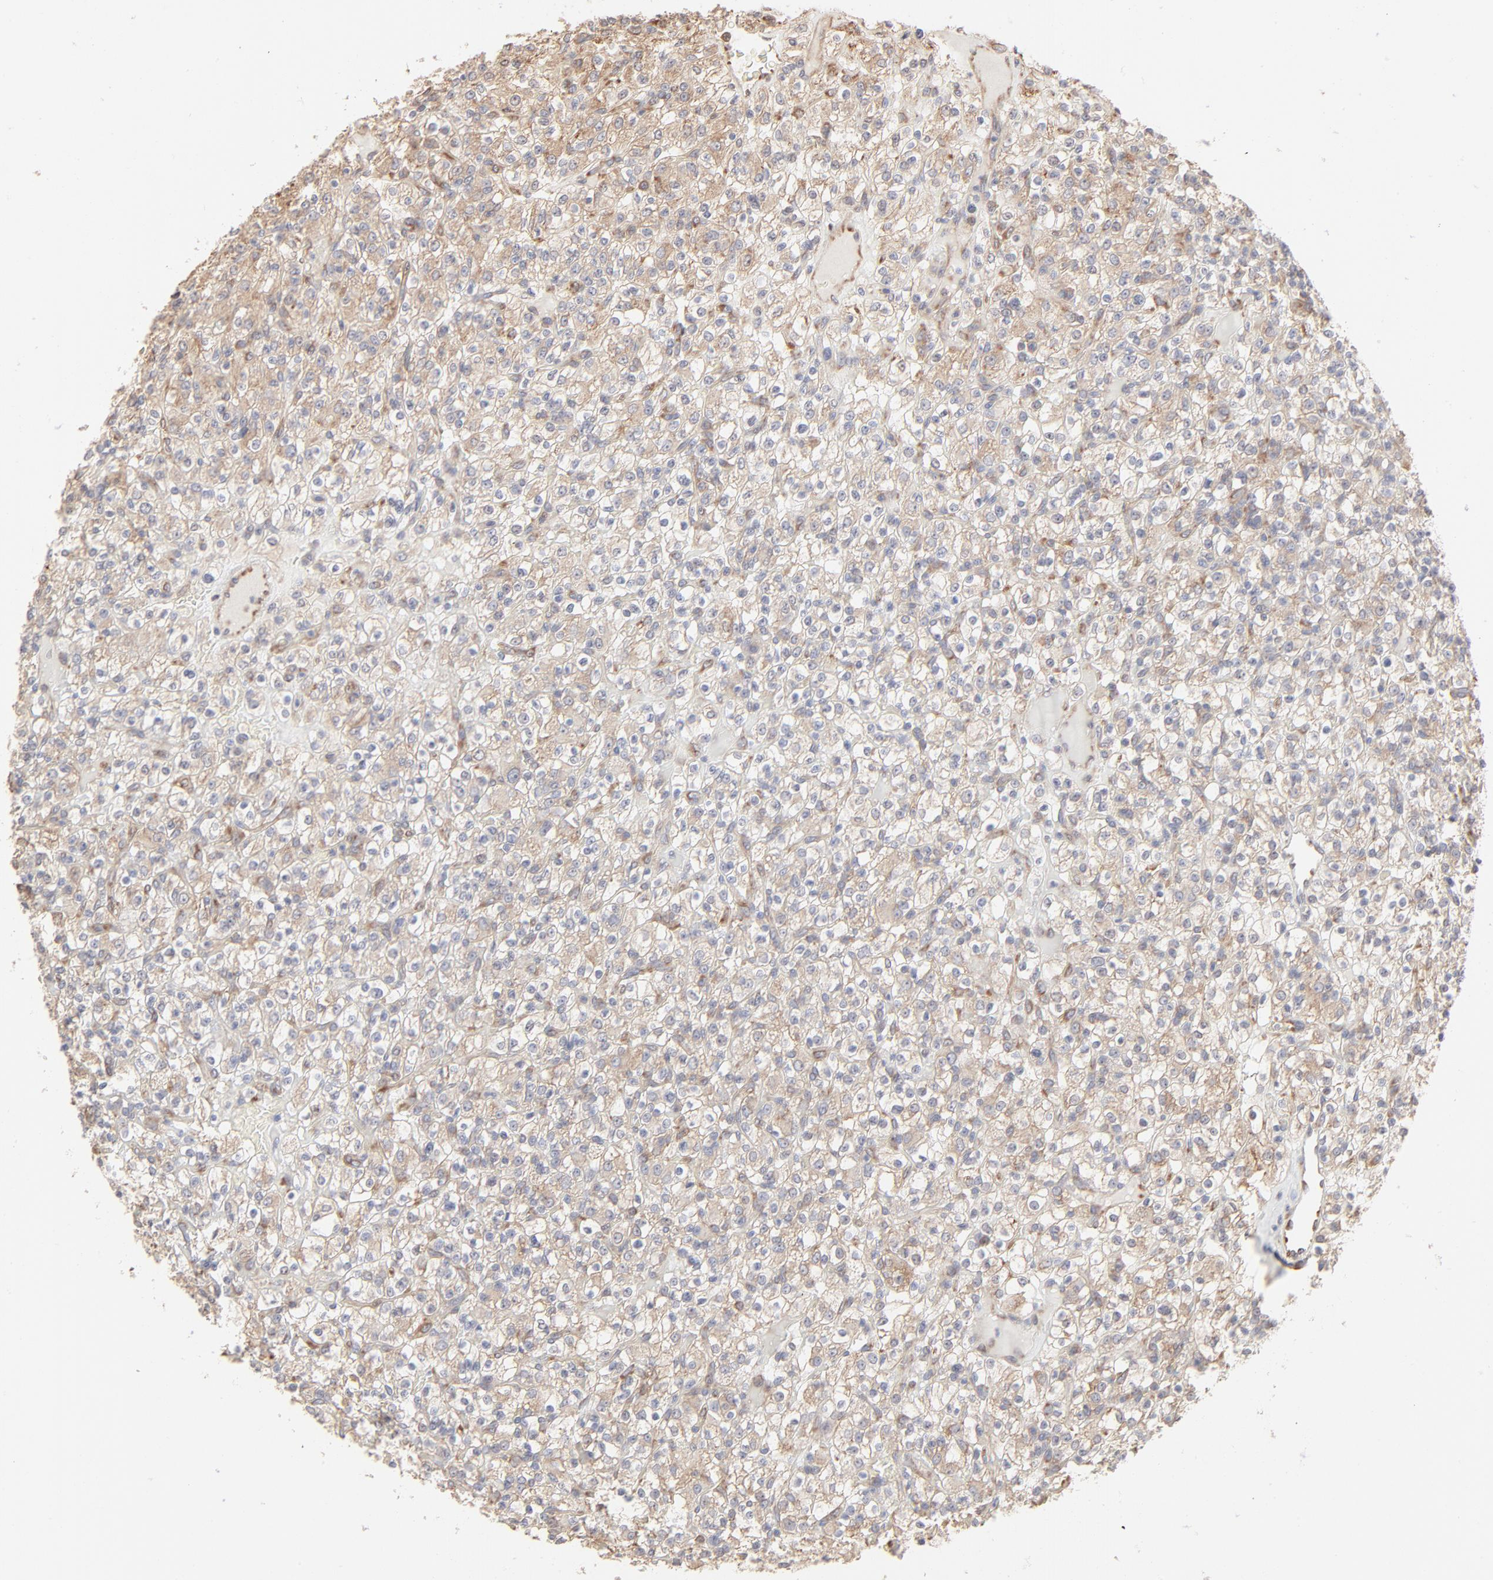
{"staining": {"intensity": "weak", "quantity": ">75%", "location": "cytoplasmic/membranous"}, "tissue": "renal cancer", "cell_type": "Tumor cells", "image_type": "cancer", "snomed": [{"axis": "morphology", "description": "Normal tissue, NOS"}, {"axis": "morphology", "description": "Adenocarcinoma, NOS"}, {"axis": "topography", "description": "Kidney"}], "caption": "IHC photomicrograph of human renal cancer (adenocarcinoma) stained for a protein (brown), which exhibits low levels of weak cytoplasmic/membranous positivity in about >75% of tumor cells.", "gene": "RPS20", "patient": {"sex": "female", "age": 72}}